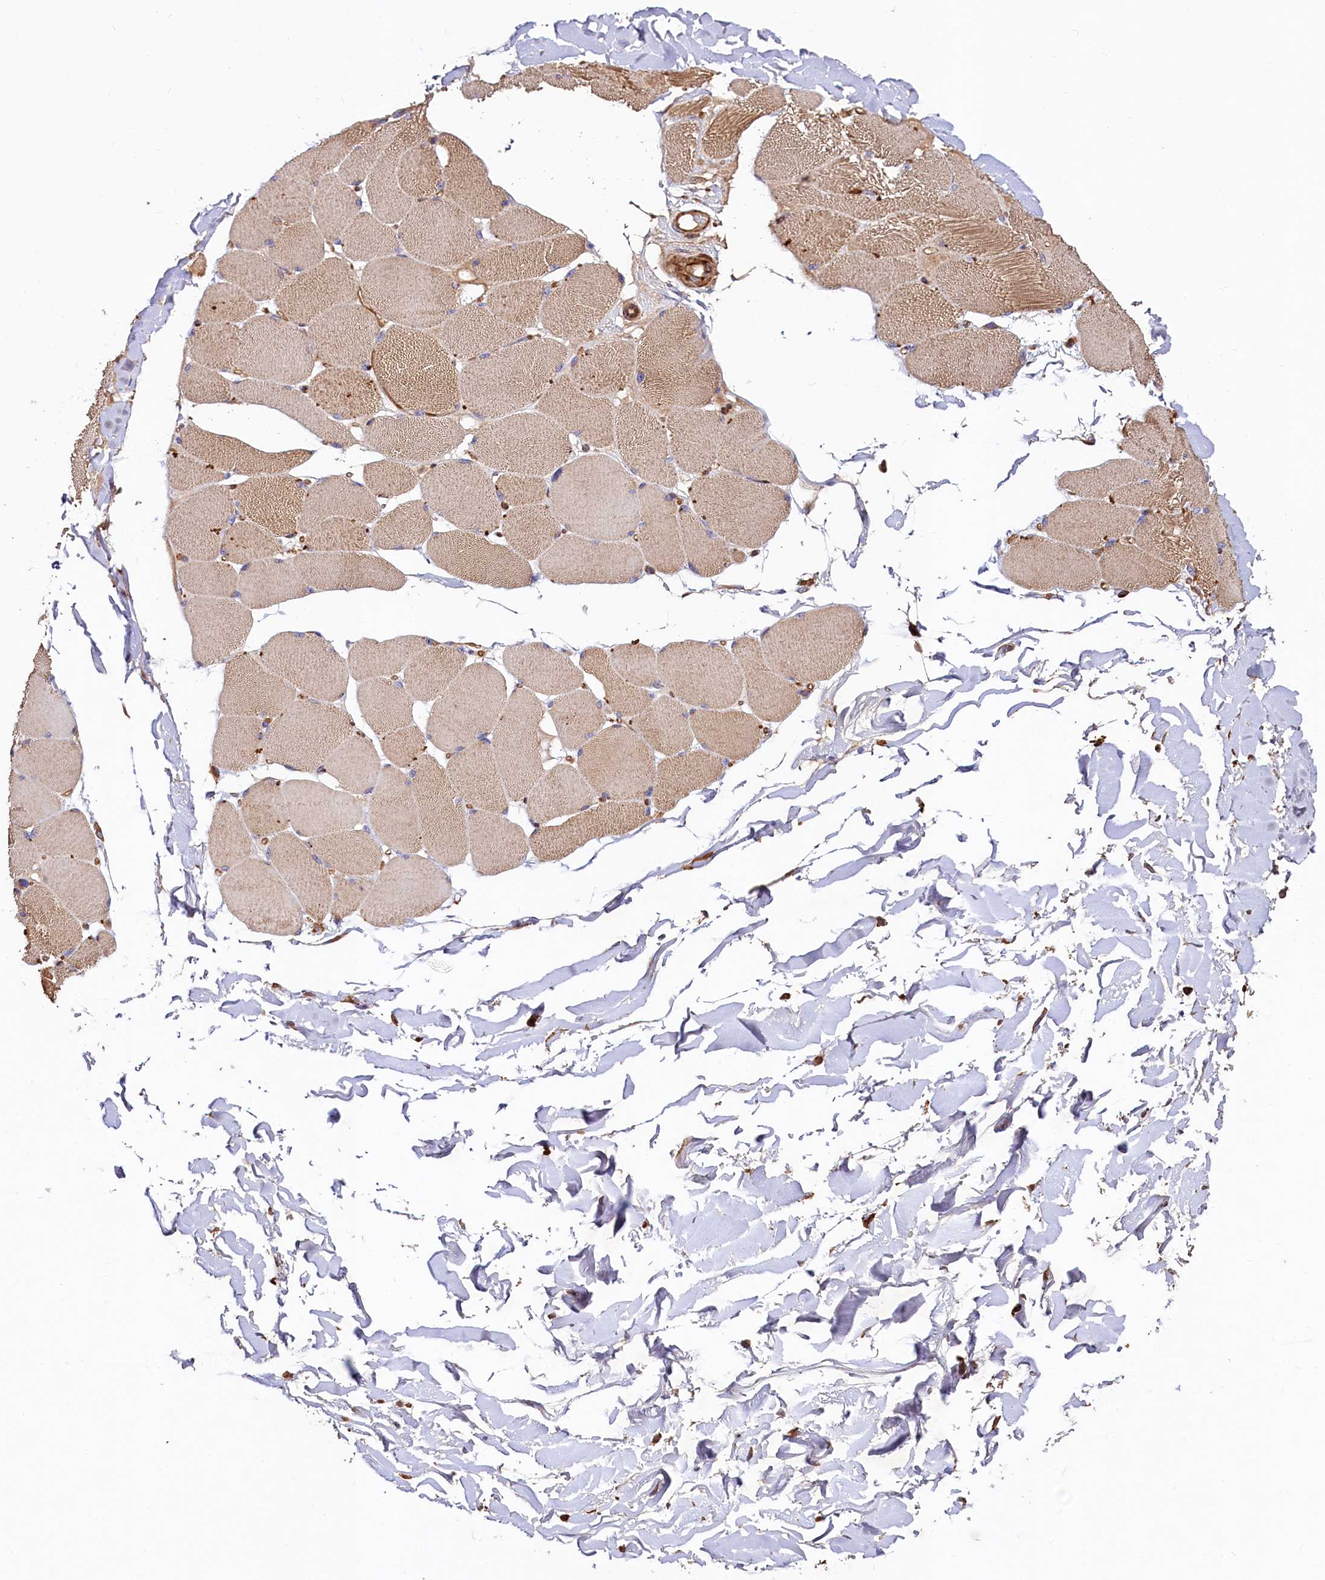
{"staining": {"intensity": "moderate", "quantity": "25%-75%", "location": "cytoplasmic/membranous"}, "tissue": "skeletal muscle", "cell_type": "Myocytes", "image_type": "normal", "snomed": [{"axis": "morphology", "description": "Normal tissue, NOS"}, {"axis": "topography", "description": "Skin"}, {"axis": "topography", "description": "Skeletal muscle"}], "caption": "Benign skeletal muscle demonstrates moderate cytoplasmic/membranous expression in approximately 25%-75% of myocytes, visualized by immunohistochemistry.", "gene": "KLHDC4", "patient": {"sex": "male", "age": 83}}